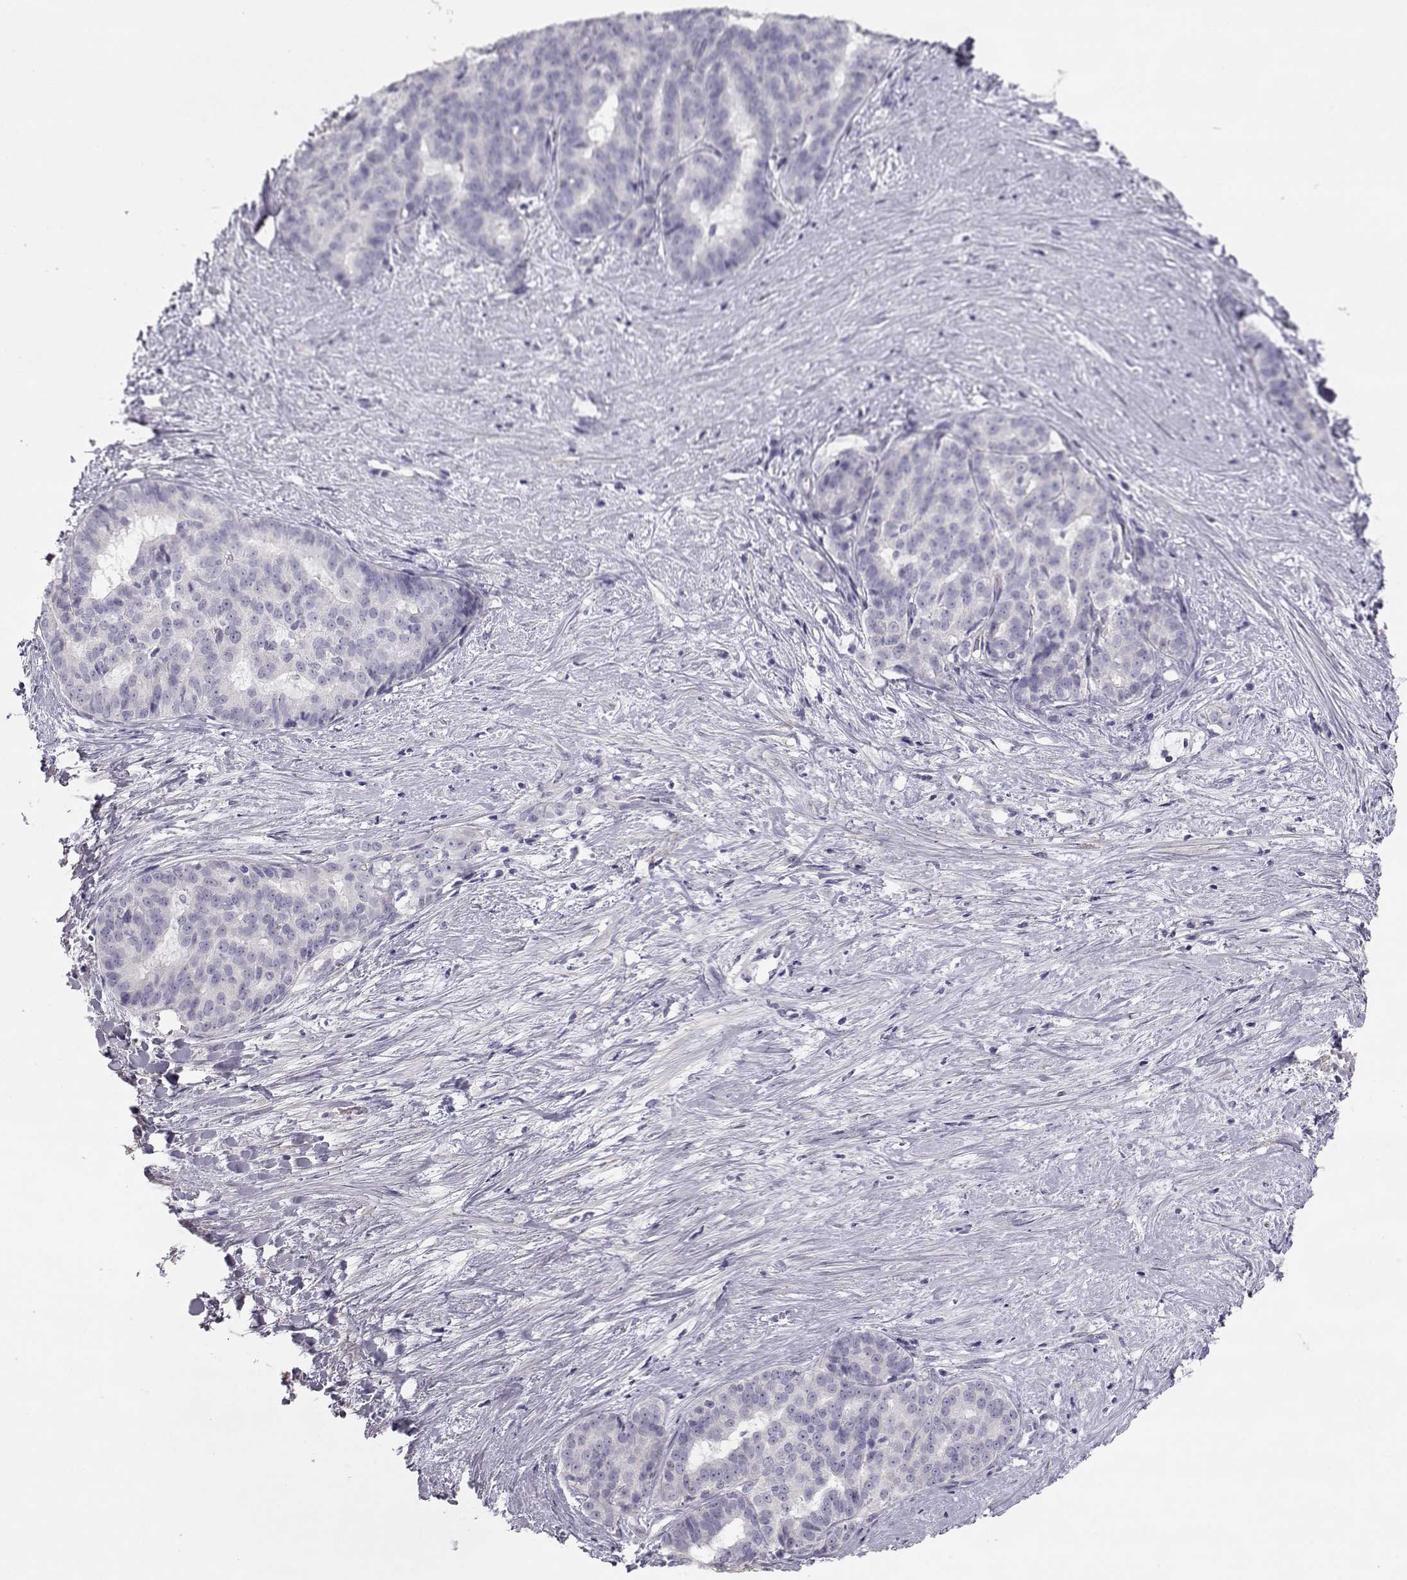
{"staining": {"intensity": "negative", "quantity": "none", "location": "none"}, "tissue": "liver cancer", "cell_type": "Tumor cells", "image_type": "cancer", "snomed": [{"axis": "morphology", "description": "Cholangiocarcinoma"}, {"axis": "topography", "description": "Liver"}], "caption": "Image shows no significant protein positivity in tumor cells of cholangiocarcinoma (liver).", "gene": "SLITRK3", "patient": {"sex": "female", "age": 47}}